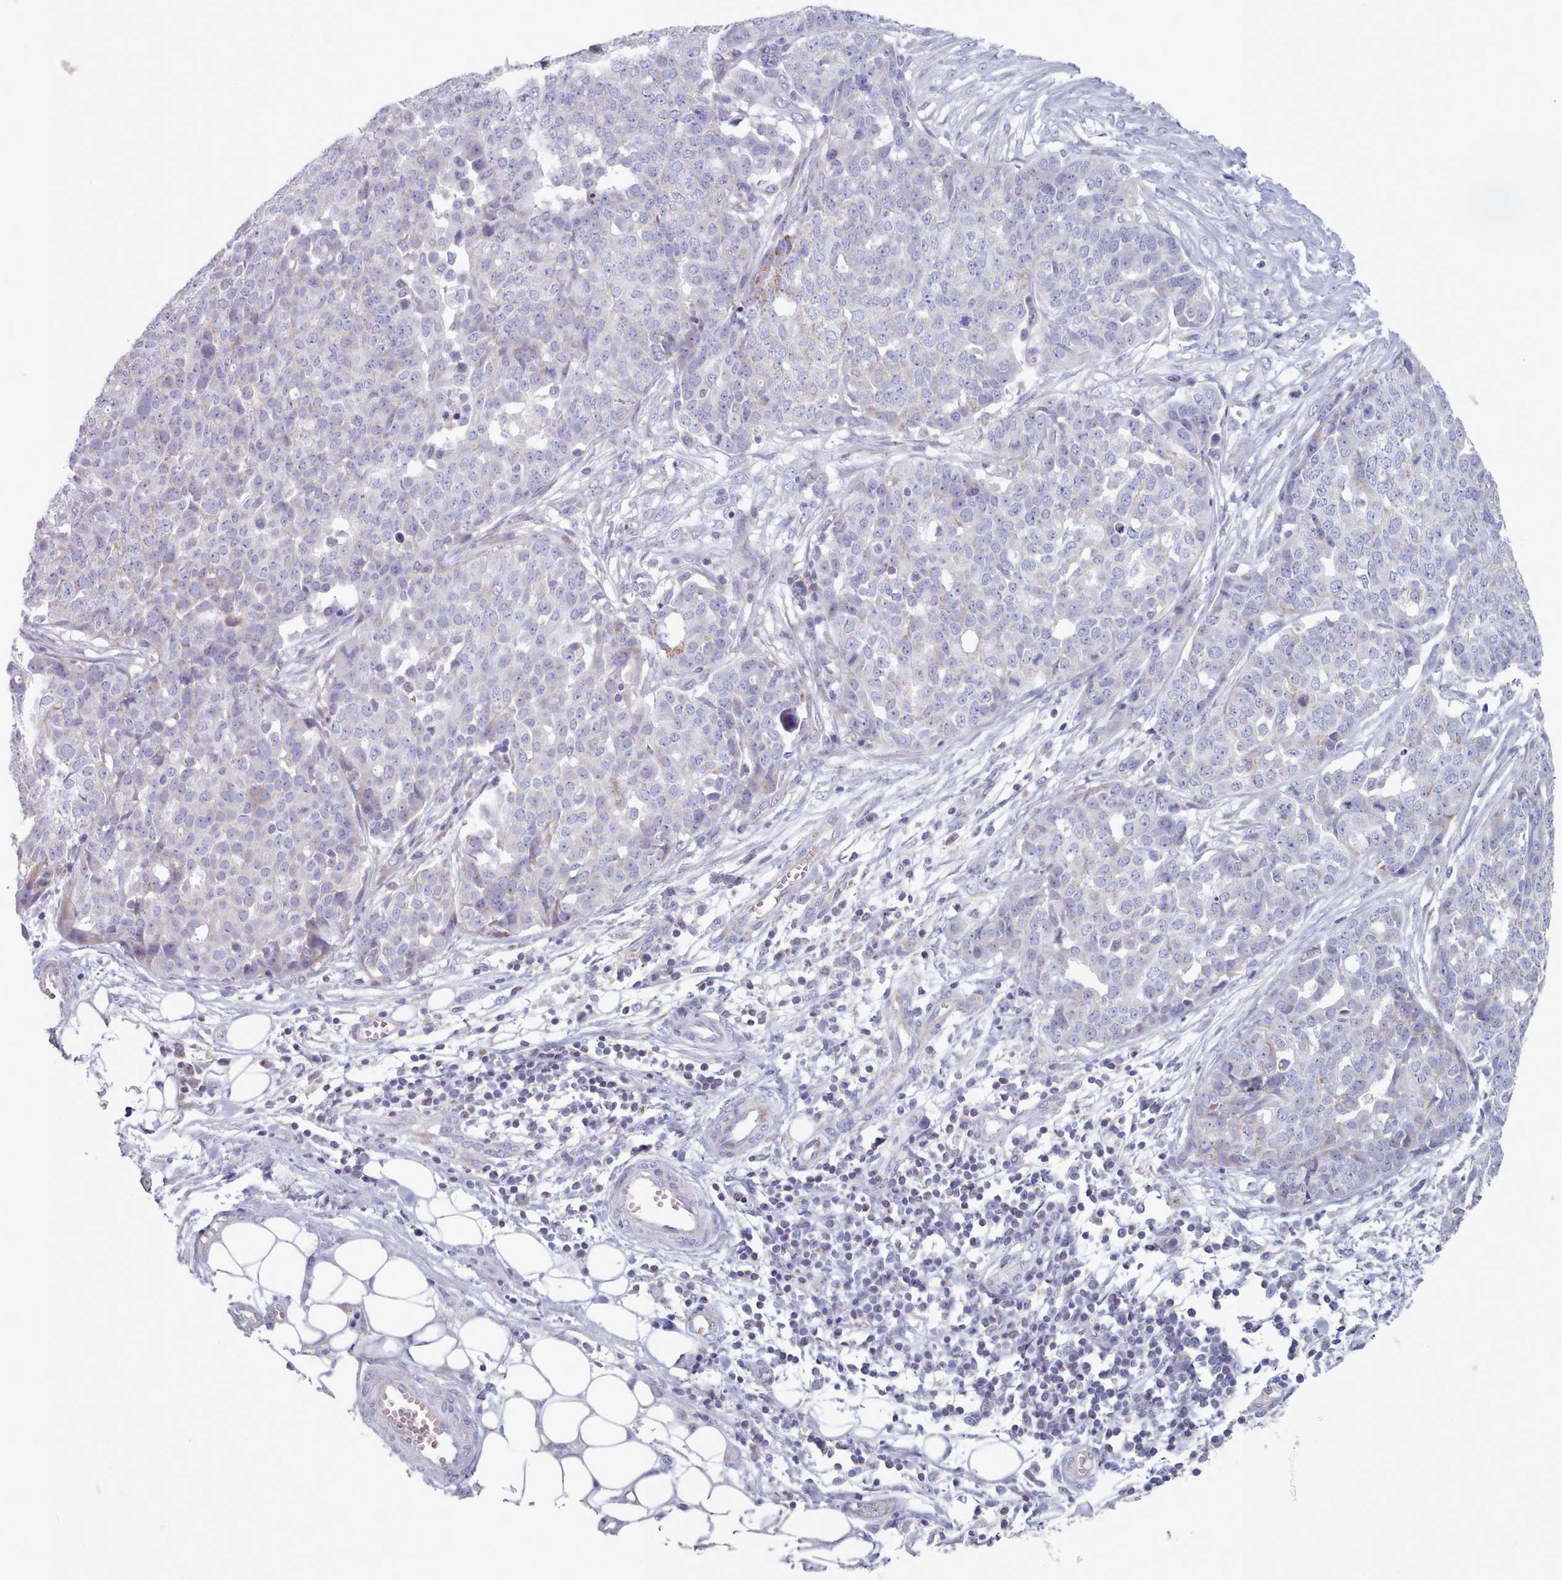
{"staining": {"intensity": "negative", "quantity": "none", "location": "none"}, "tissue": "ovarian cancer", "cell_type": "Tumor cells", "image_type": "cancer", "snomed": [{"axis": "morphology", "description": "Cystadenocarcinoma, serous, NOS"}, {"axis": "topography", "description": "Soft tissue"}, {"axis": "topography", "description": "Ovary"}], "caption": "Ovarian cancer was stained to show a protein in brown. There is no significant positivity in tumor cells. Brightfield microscopy of immunohistochemistry (IHC) stained with DAB (3,3'-diaminobenzidine) (brown) and hematoxylin (blue), captured at high magnification.", "gene": "HAO1", "patient": {"sex": "female", "age": 57}}